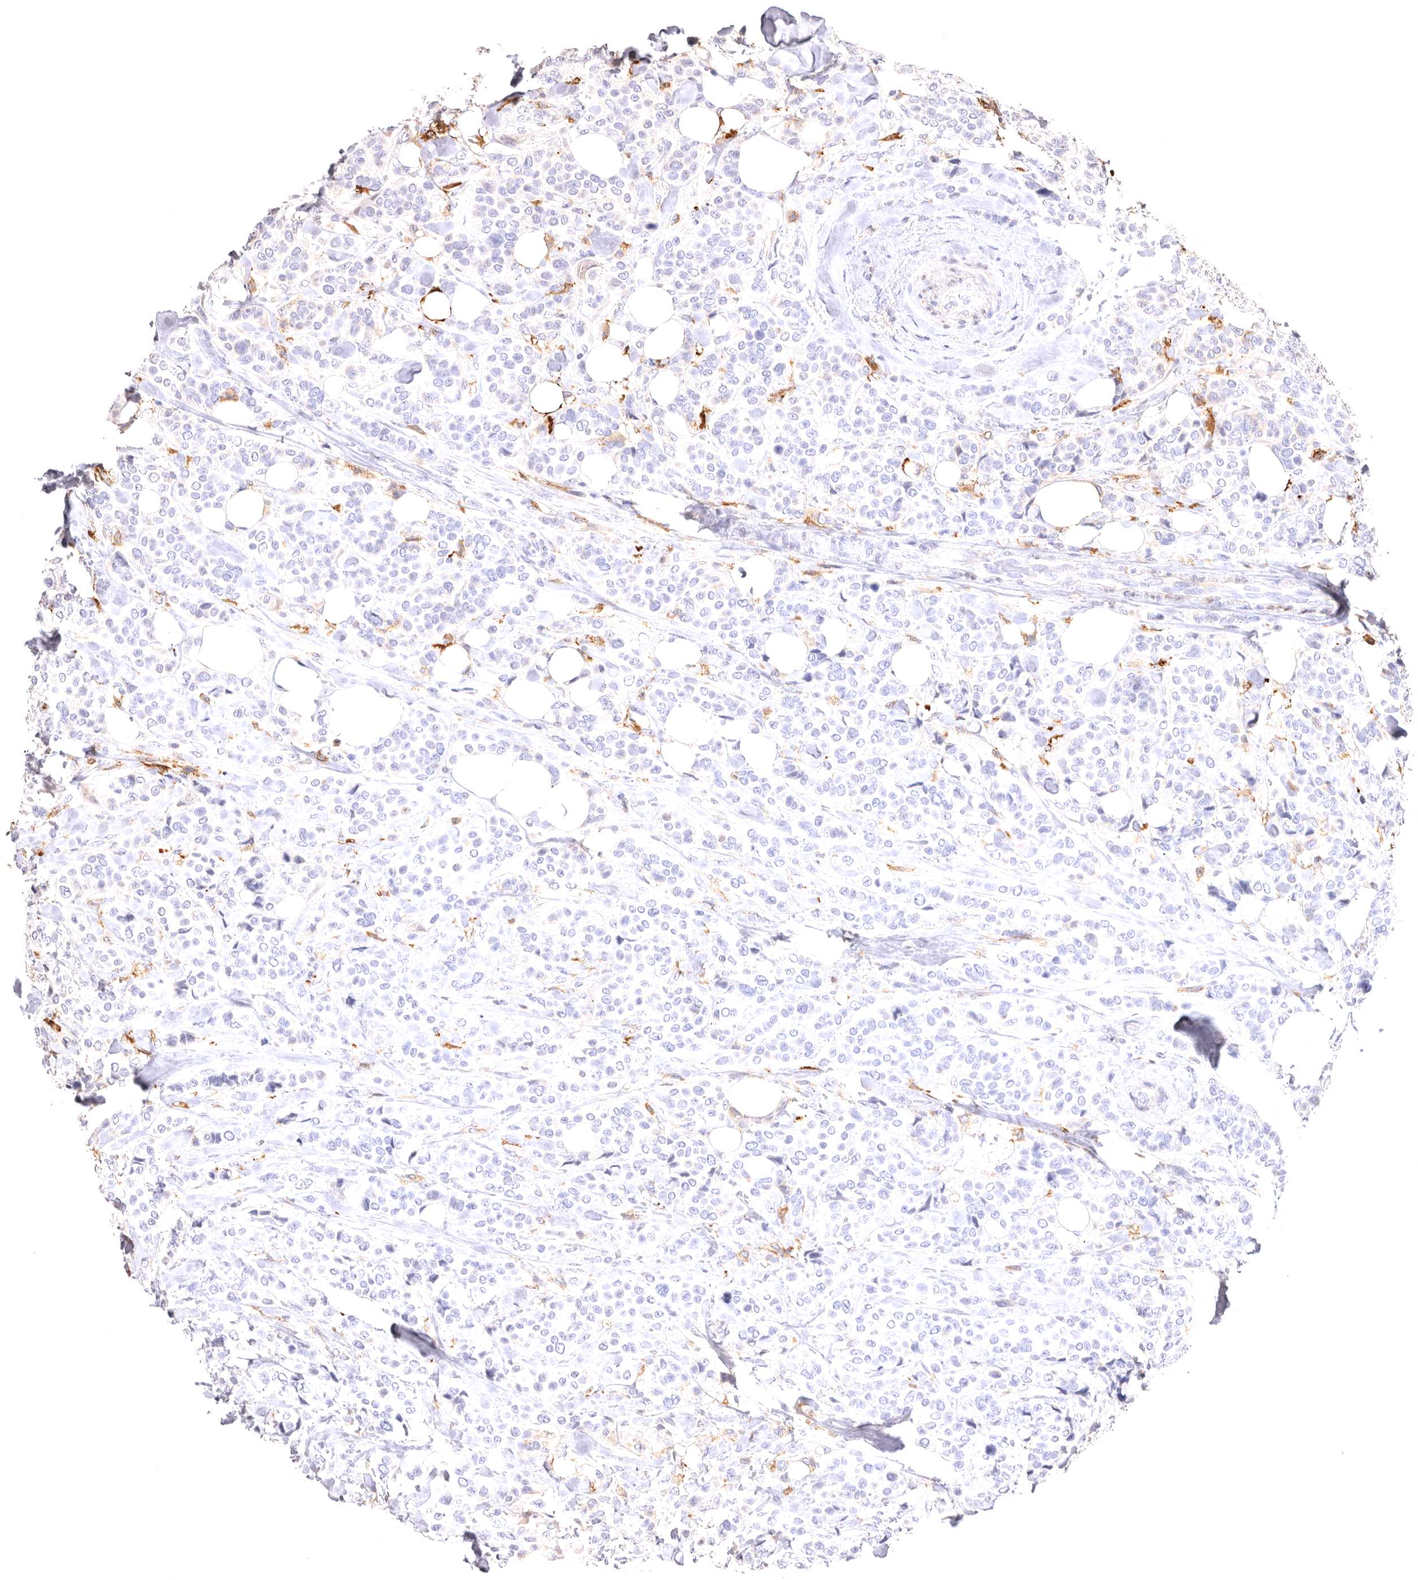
{"staining": {"intensity": "negative", "quantity": "none", "location": "none"}, "tissue": "breast cancer", "cell_type": "Tumor cells", "image_type": "cancer", "snomed": [{"axis": "morphology", "description": "Lobular carcinoma"}, {"axis": "topography", "description": "Breast"}], "caption": "DAB immunohistochemical staining of human breast cancer shows no significant staining in tumor cells.", "gene": "VPS45", "patient": {"sex": "female", "age": 51}}